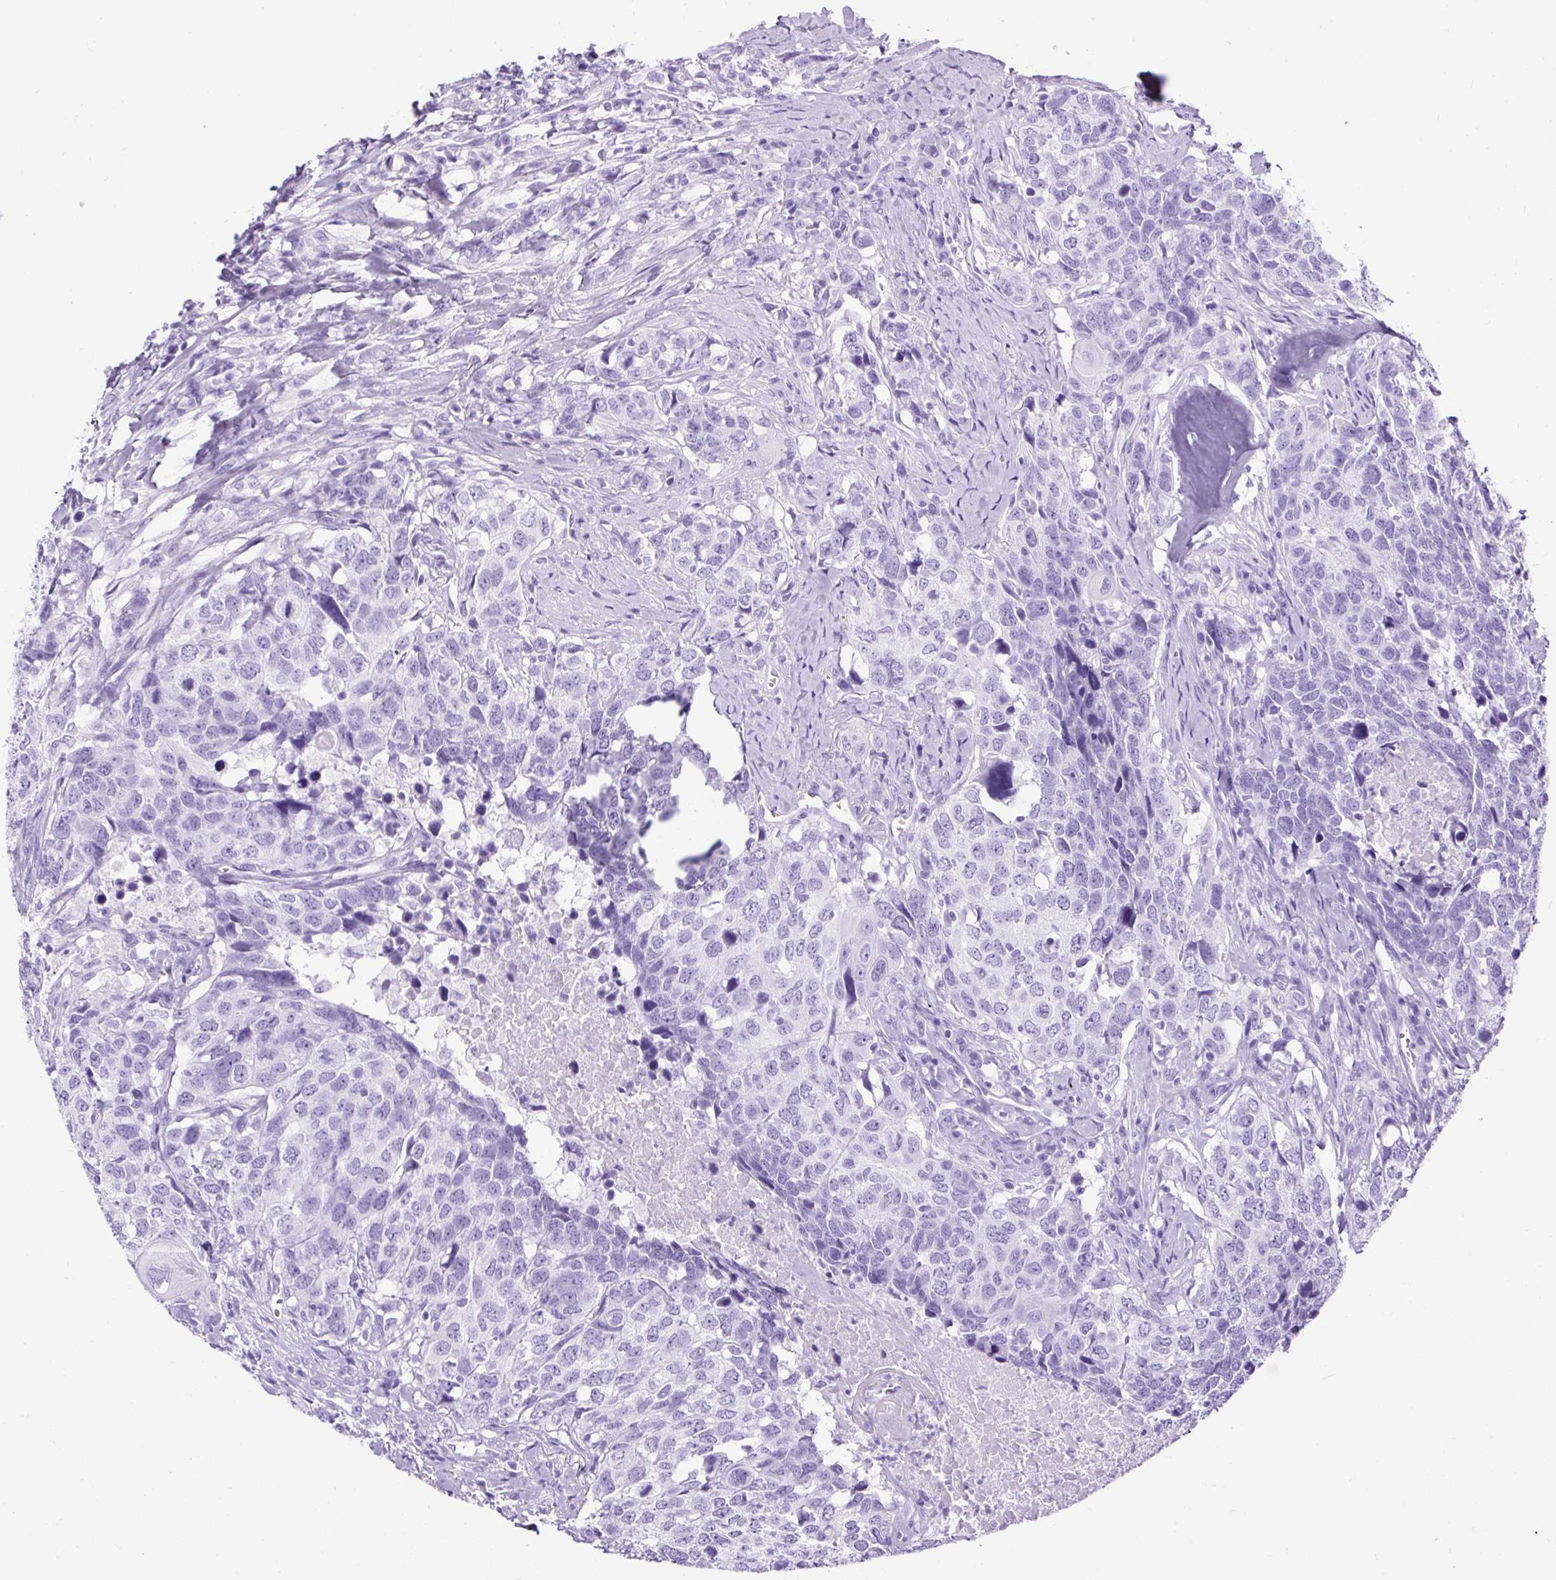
{"staining": {"intensity": "negative", "quantity": "none", "location": "none"}, "tissue": "head and neck cancer", "cell_type": "Tumor cells", "image_type": "cancer", "snomed": [{"axis": "morphology", "description": "Normal tissue, NOS"}, {"axis": "morphology", "description": "Squamous cell carcinoma, NOS"}, {"axis": "topography", "description": "Skeletal muscle"}, {"axis": "topography", "description": "Vascular tissue"}, {"axis": "topography", "description": "Peripheral nerve tissue"}, {"axis": "topography", "description": "Head-Neck"}], "caption": "Human squamous cell carcinoma (head and neck) stained for a protein using immunohistochemistry demonstrates no positivity in tumor cells.", "gene": "CEL", "patient": {"sex": "male", "age": 66}}